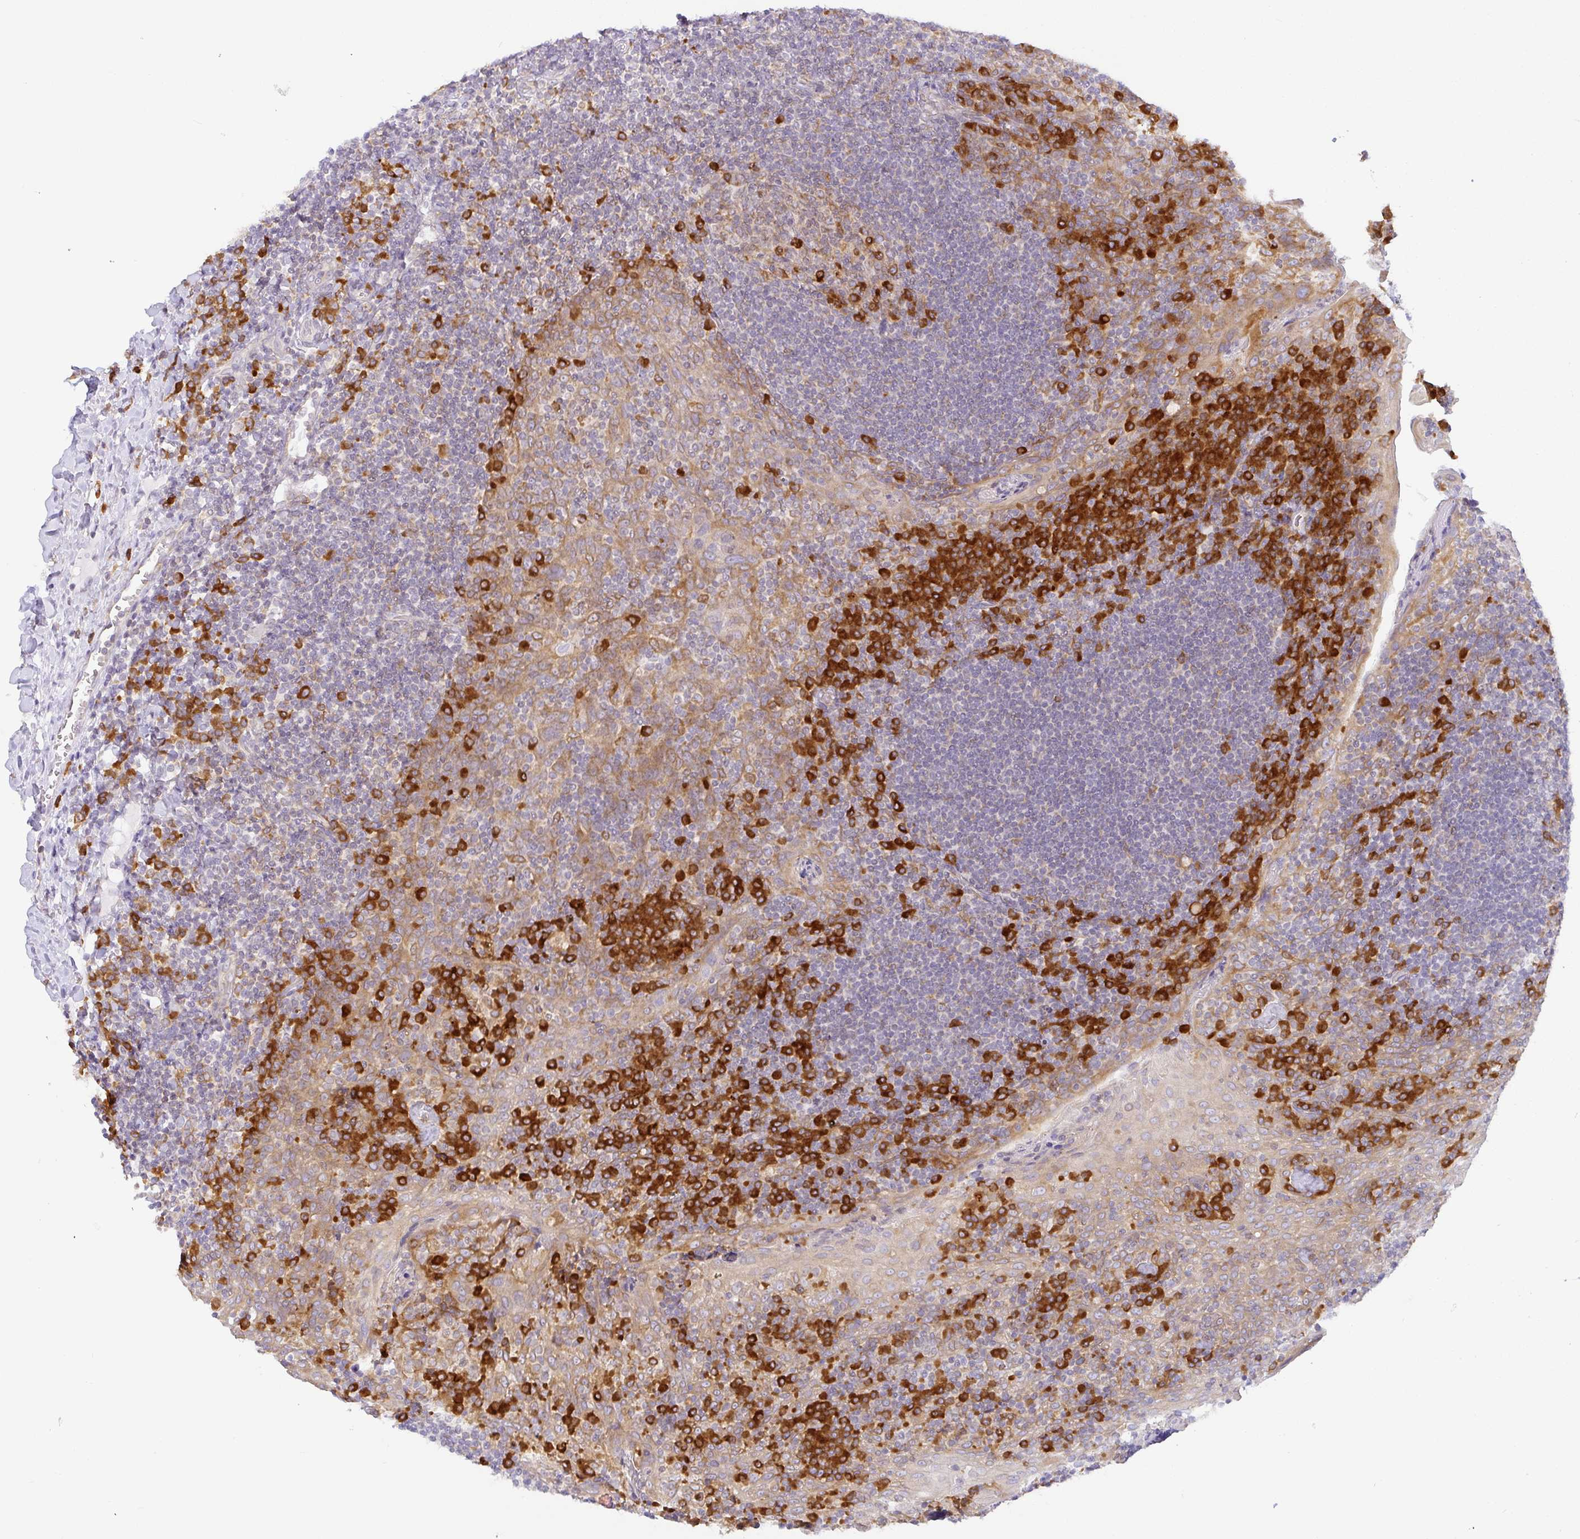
{"staining": {"intensity": "strong", "quantity": "<25%", "location": "cytoplasmic/membranous"}, "tissue": "tonsil", "cell_type": "Germinal center cells", "image_type": "normal", "snomed": [{"axis": "morphology", "description": "Normal tissue, NOS"}, {"axis": "topography", "description": "Tonsil"}], "caption": "The histopathology image shows staining of normal tonsil, revealing strong cytoplasmic/membranous protein staining (brown color) within germinal center cells. (Brightfield microscopy of DAB IHC at high magnification).", "gene": "DERL2", "patient": {"sex": "male", "age": 17}}